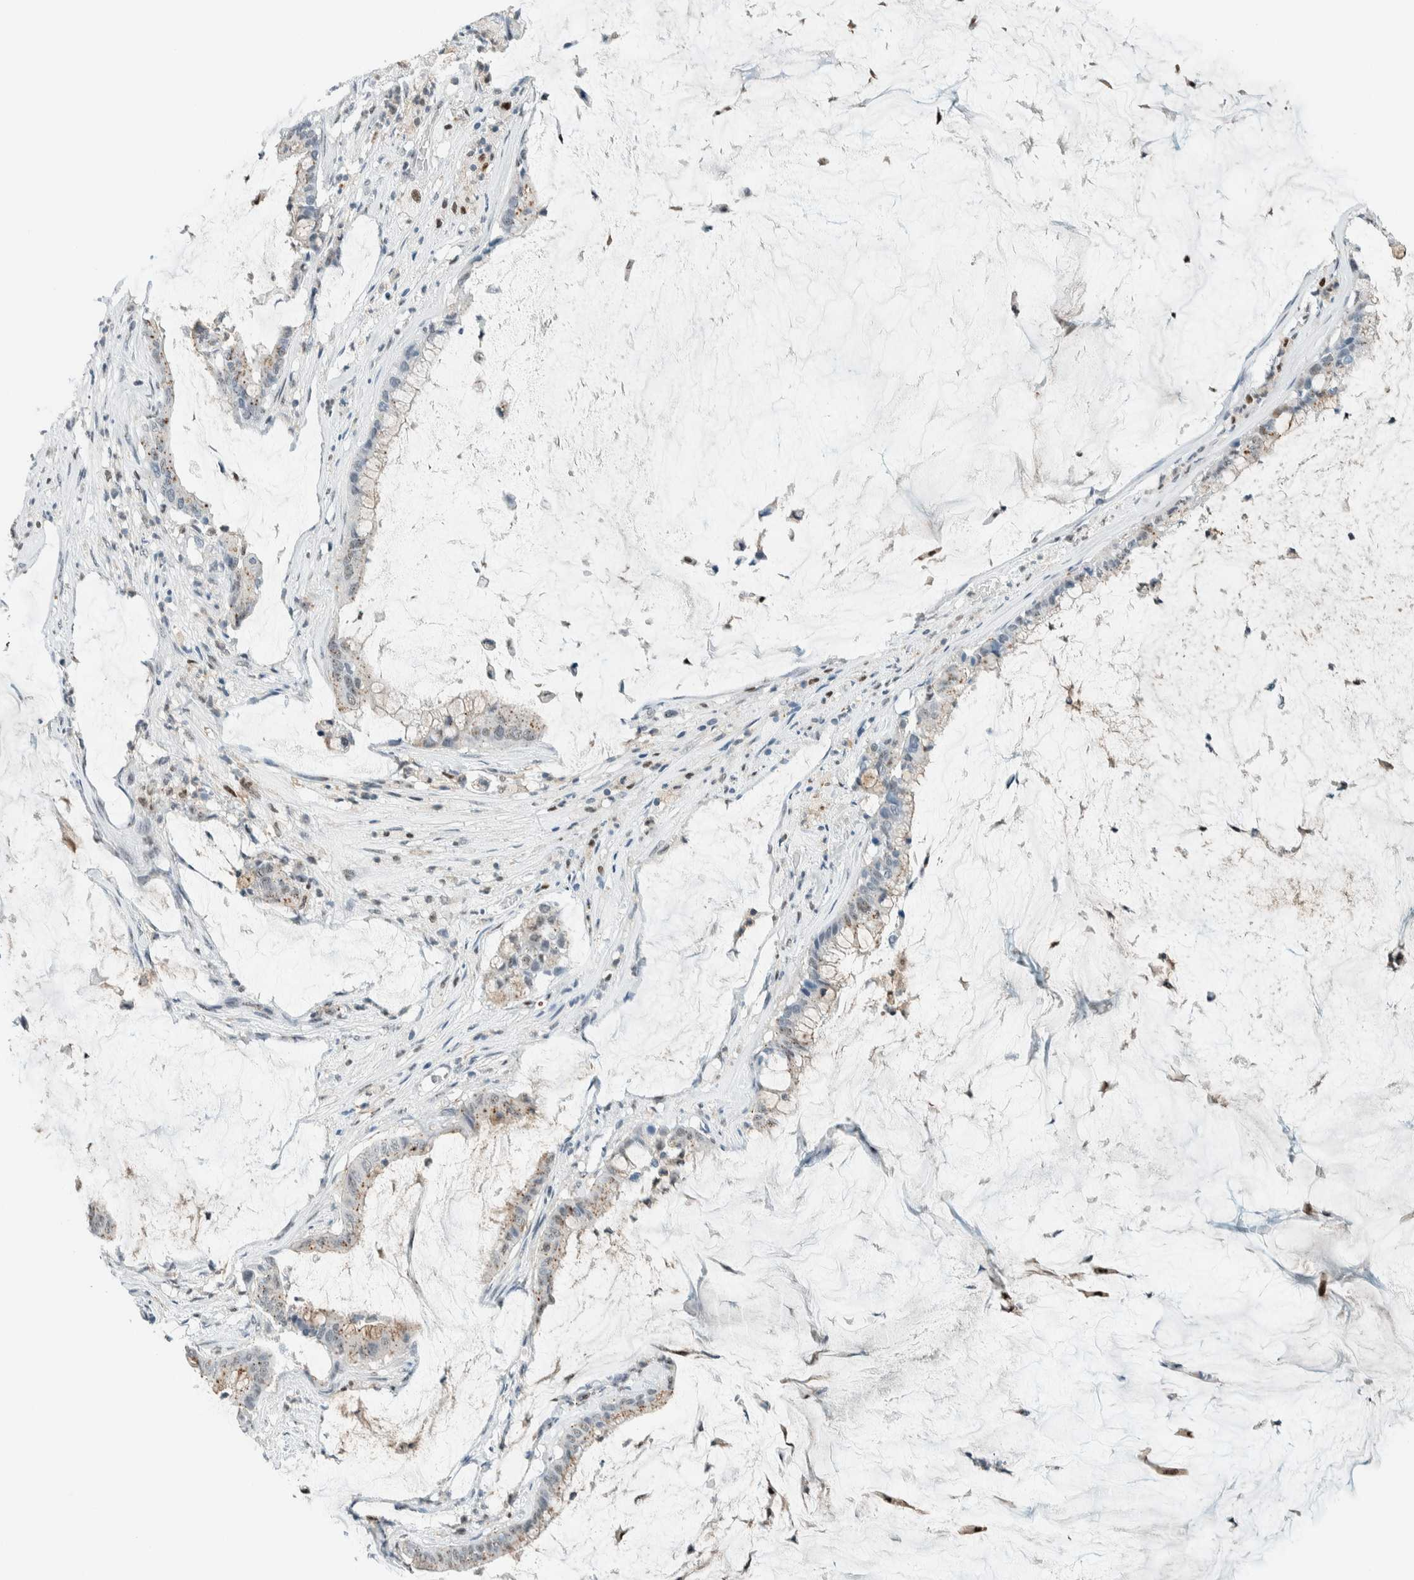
{"staining": {"intensity": "weak", "quantity": "25%-75%", "location": "cytoplasmic/membranous,nuclear"}, "tissue": "pancreatic cancer", "cell_type": "Tumor cells", "image_type": "cancer", "snomed": [{"axis": "morphology", "description": "Adenocarcinoma, NOS"}, {"axis": "topography", "description": "Pancreas"}], "caption": "IHC photomicrograph of neoplastic tissue: human pancreatic cancer stained using immunohistochemistry demonstrates low levels of weak protein expression localized specifically in the cytoplasmic/membranous and nuclear of tumor cells, appearing as a cytoplasmic/membranous and nuclear brown color.", "gene": "CYSRT1", "patient": {"sex": "male", "age": 41}}